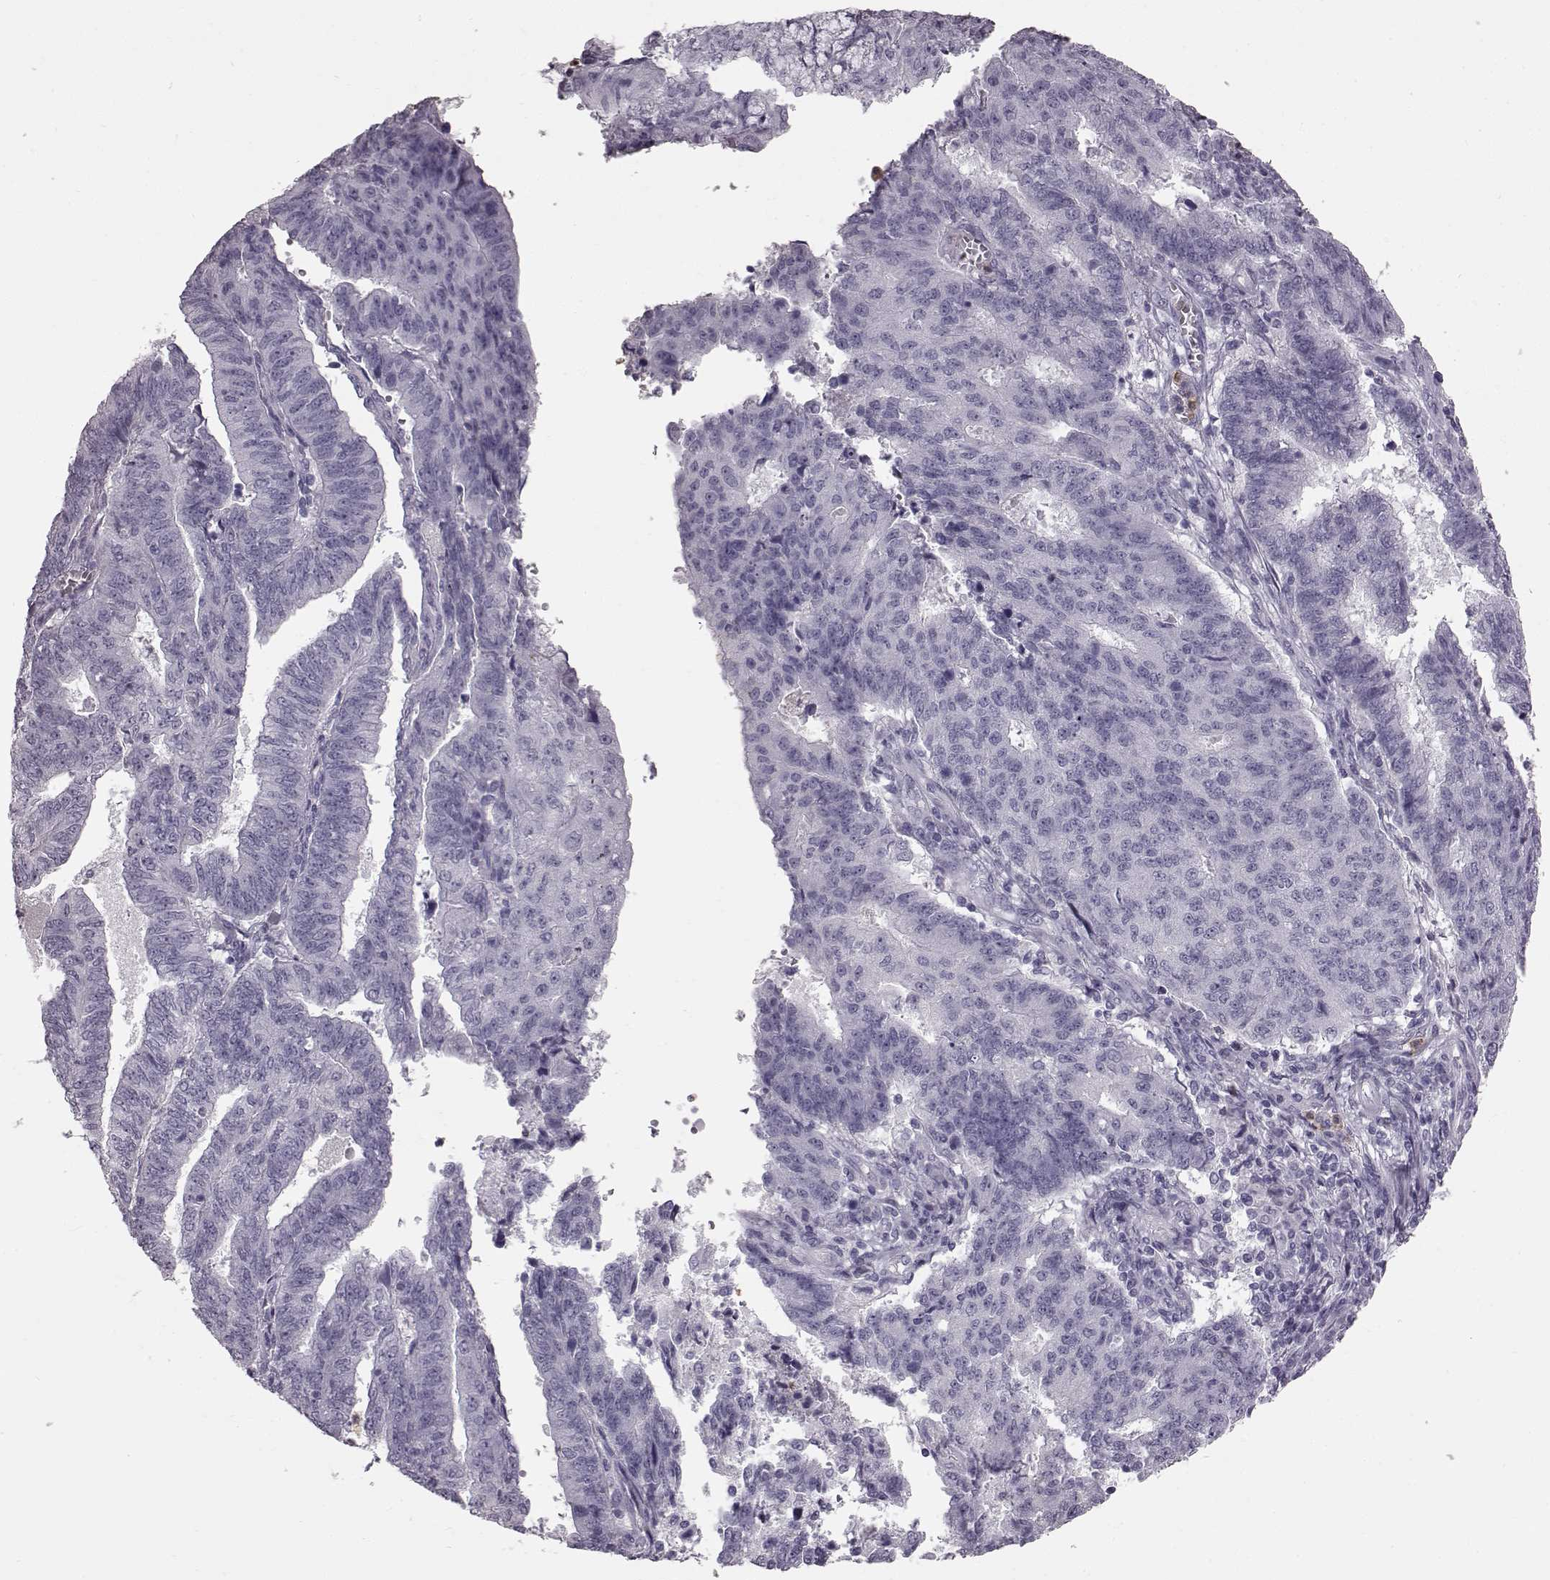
{"staining": {"intensity": "negative", "quantity": "none", "location": "none"}, "tissue": "endometrial cancer", "cell_type": "Tumor cells", "image_type": "cancer", "snomed": [{"axis": "morphology", "description": "Adenocarcinoma, NOS"}, {"axis": "topography", "description": "Endometrium"}], "caption": "Immunohistochemistry (IHC) histopathology image of neoplastic tissue: human endometrial cancer (adenocarcinoma) stained with DAB displays no significant protein expression in tumor cells.", "gene": "FUT4", "patient": {"sex": "female", "age": 82}}